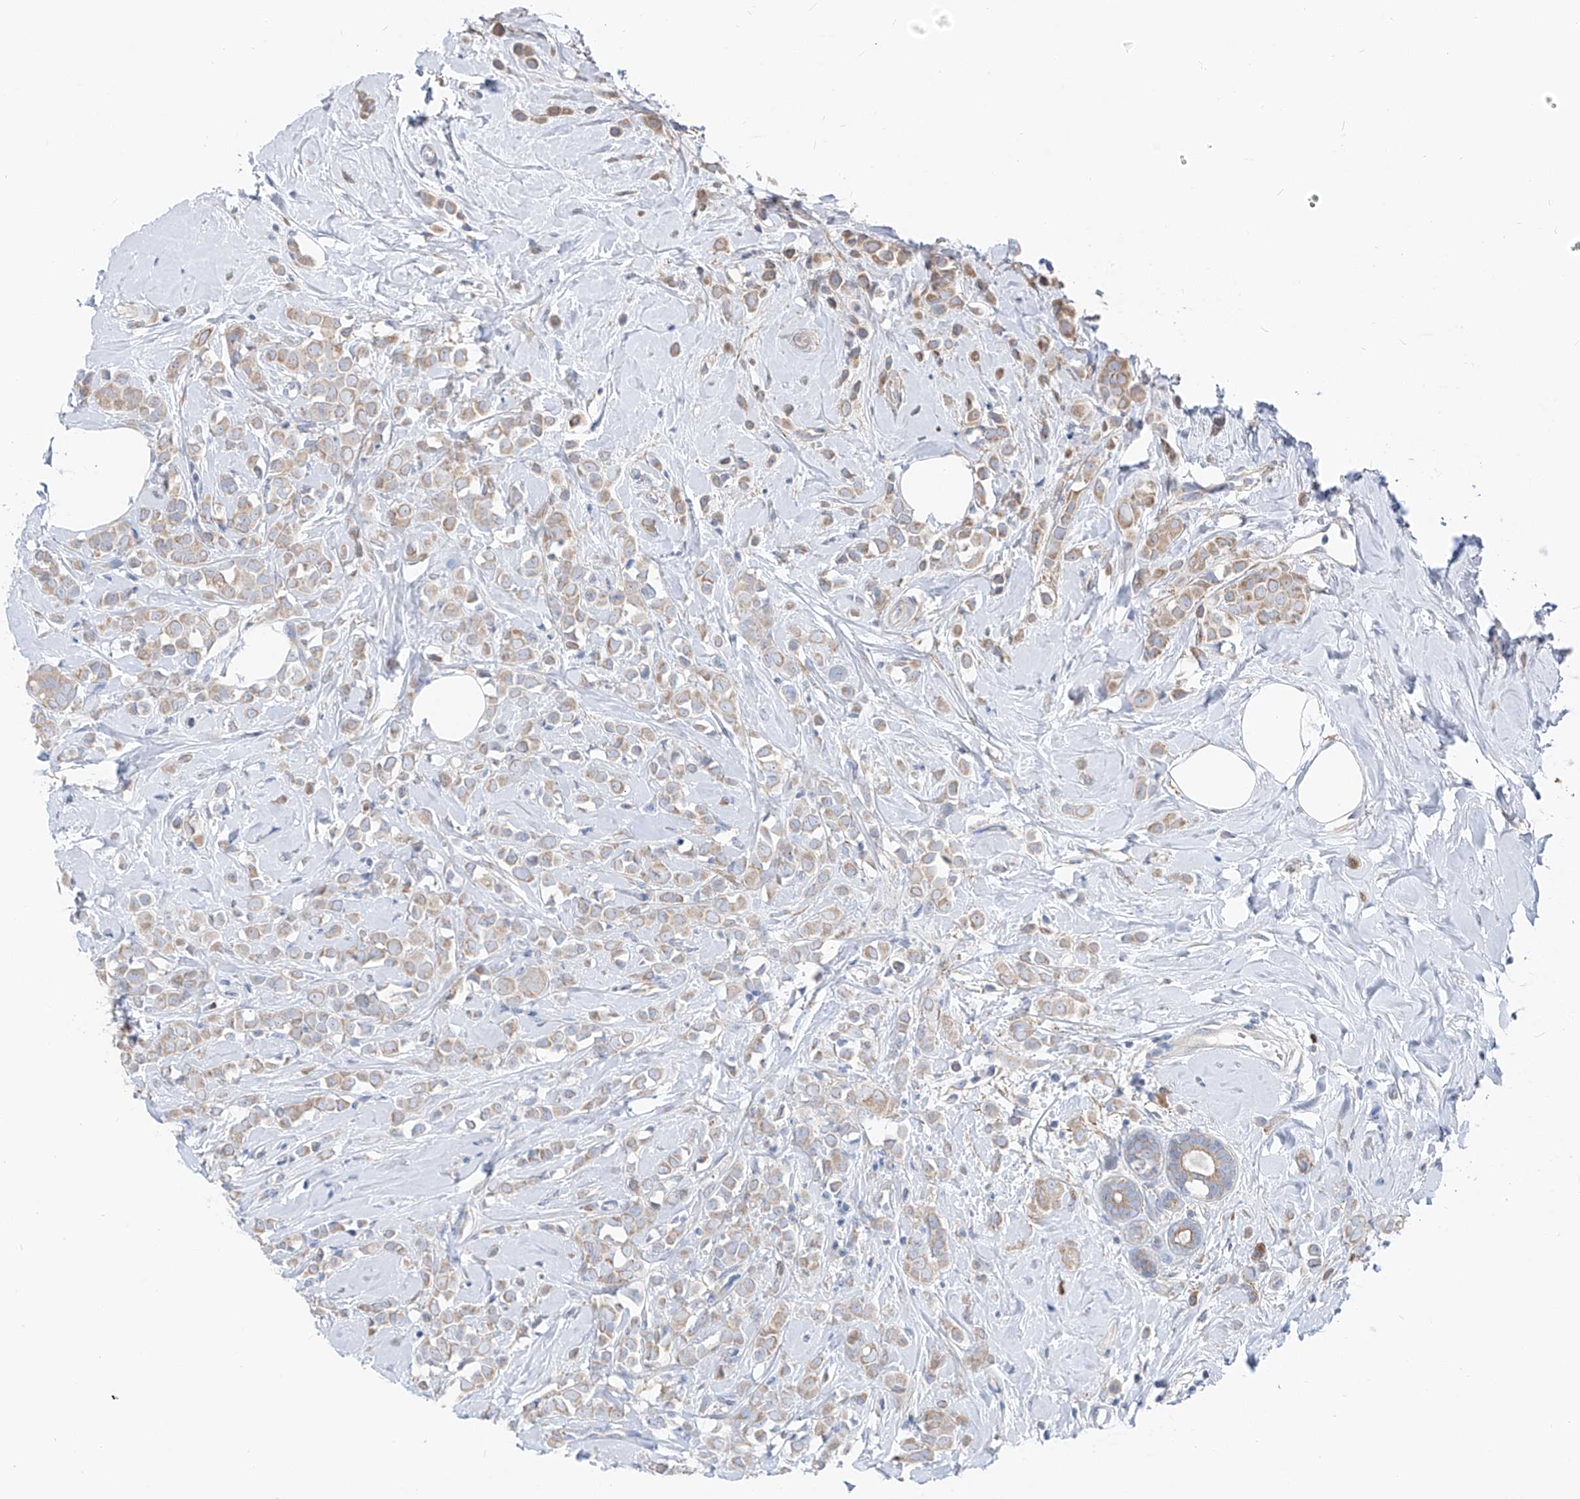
{"staining": {"intensity": "weak", "quantity": ">75%", "location": "cytoplasmic/membranous"}, "tissue": "breast cancer", "cell_type": "Tumor cells", "image_type": "cancer", "snomed": [{"axis": "morphology", "description": "Lobular carcinoma"}, {"axis": "topography", "description": "Breast"}], "caption": "Immunohistochemistry of human breast cancer (lobular carcinoma) displays low levels of weak cytoplasmic/membranous positivity in about >75% of tumor cells.", "gene": "UFL1", "patient": {"sex": "female", "age": 47}}